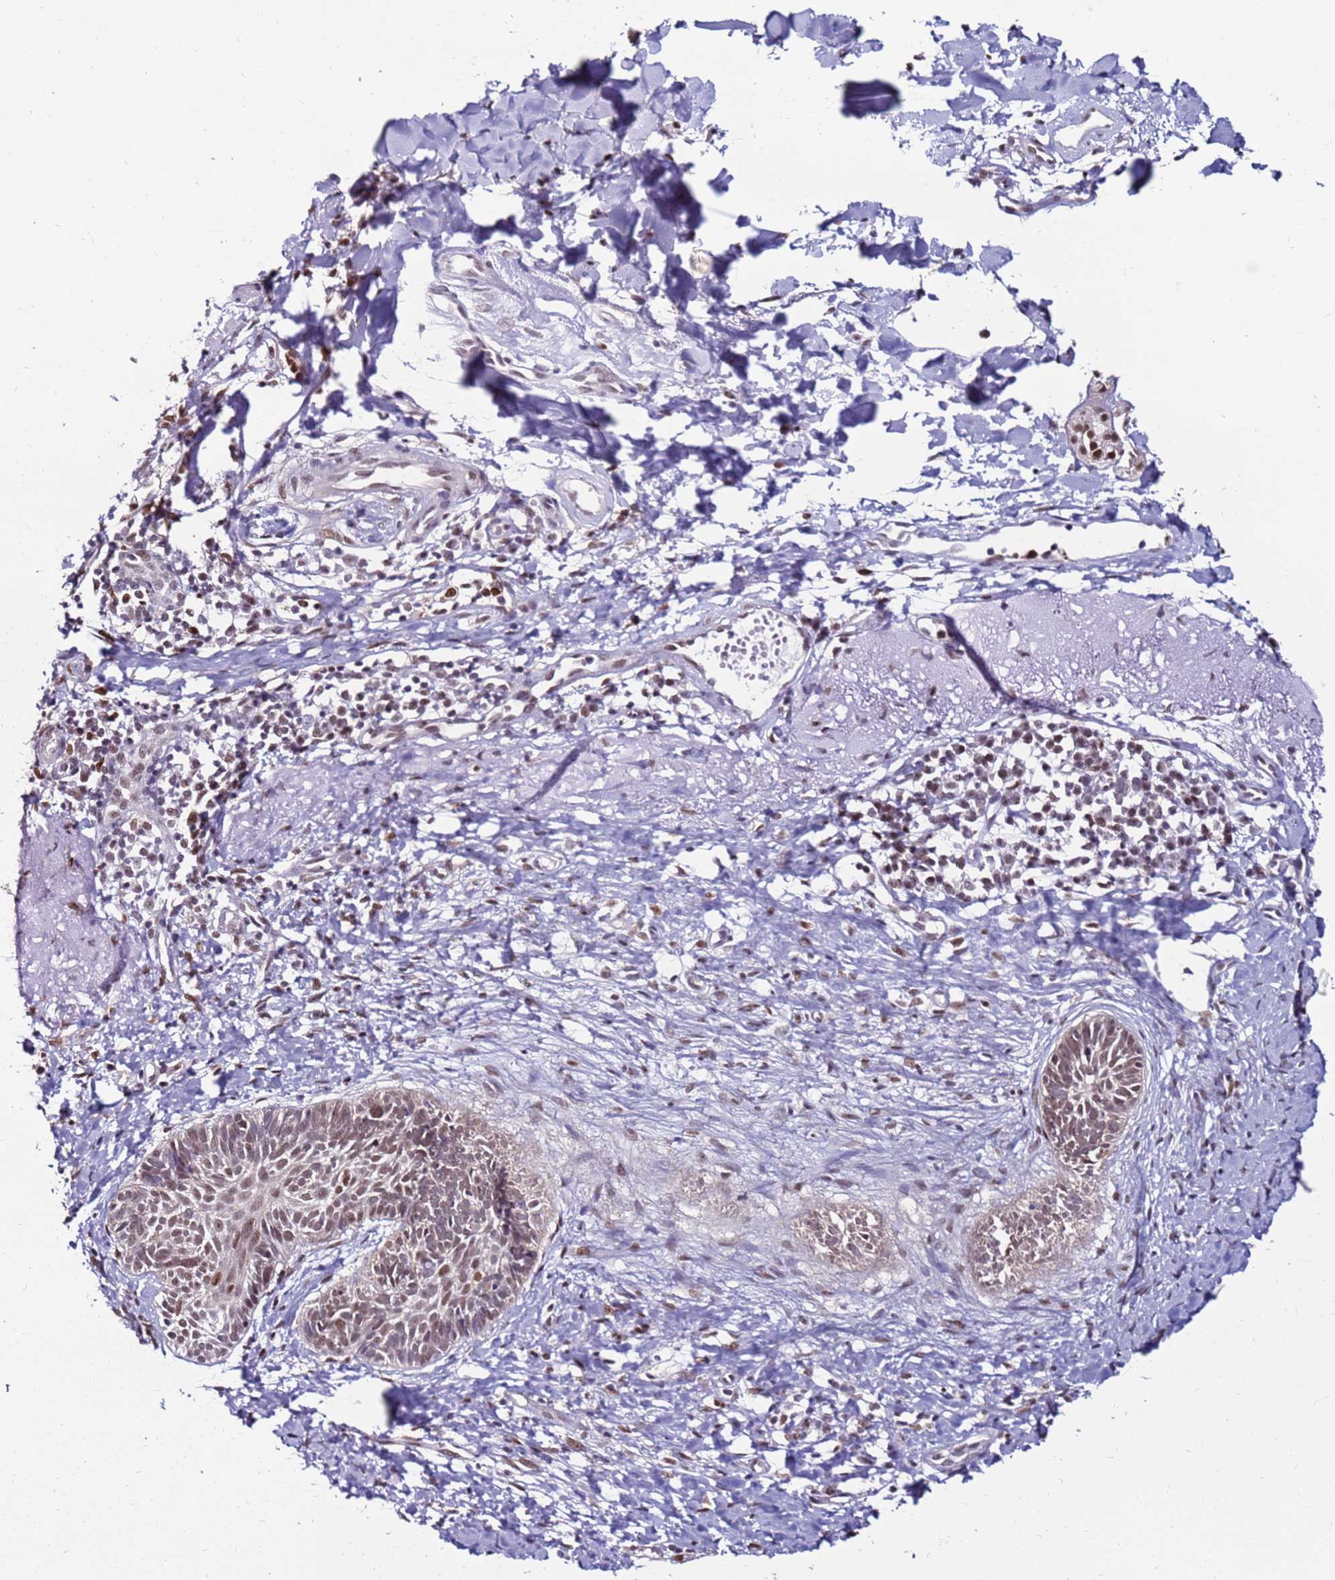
{"staining": {"intensity": "moderate", "quantity": ">75%", "location": "nuclear"}, "tissue": "skin cancer", "cell_type": "Tumor cells", "image_type": "cancer", "snomed": [{"axis": "morphology", "description": "Basal cell carcinoma"}, {"axis": "topography", "description": "Skin"}], "caption": "Skin basal cell carcinoma stained for a protein exhibits moderate nuclear positivity in tumor cells.", "gene": "KPNA4", "patient": {"sex": "male", "age": 72}}